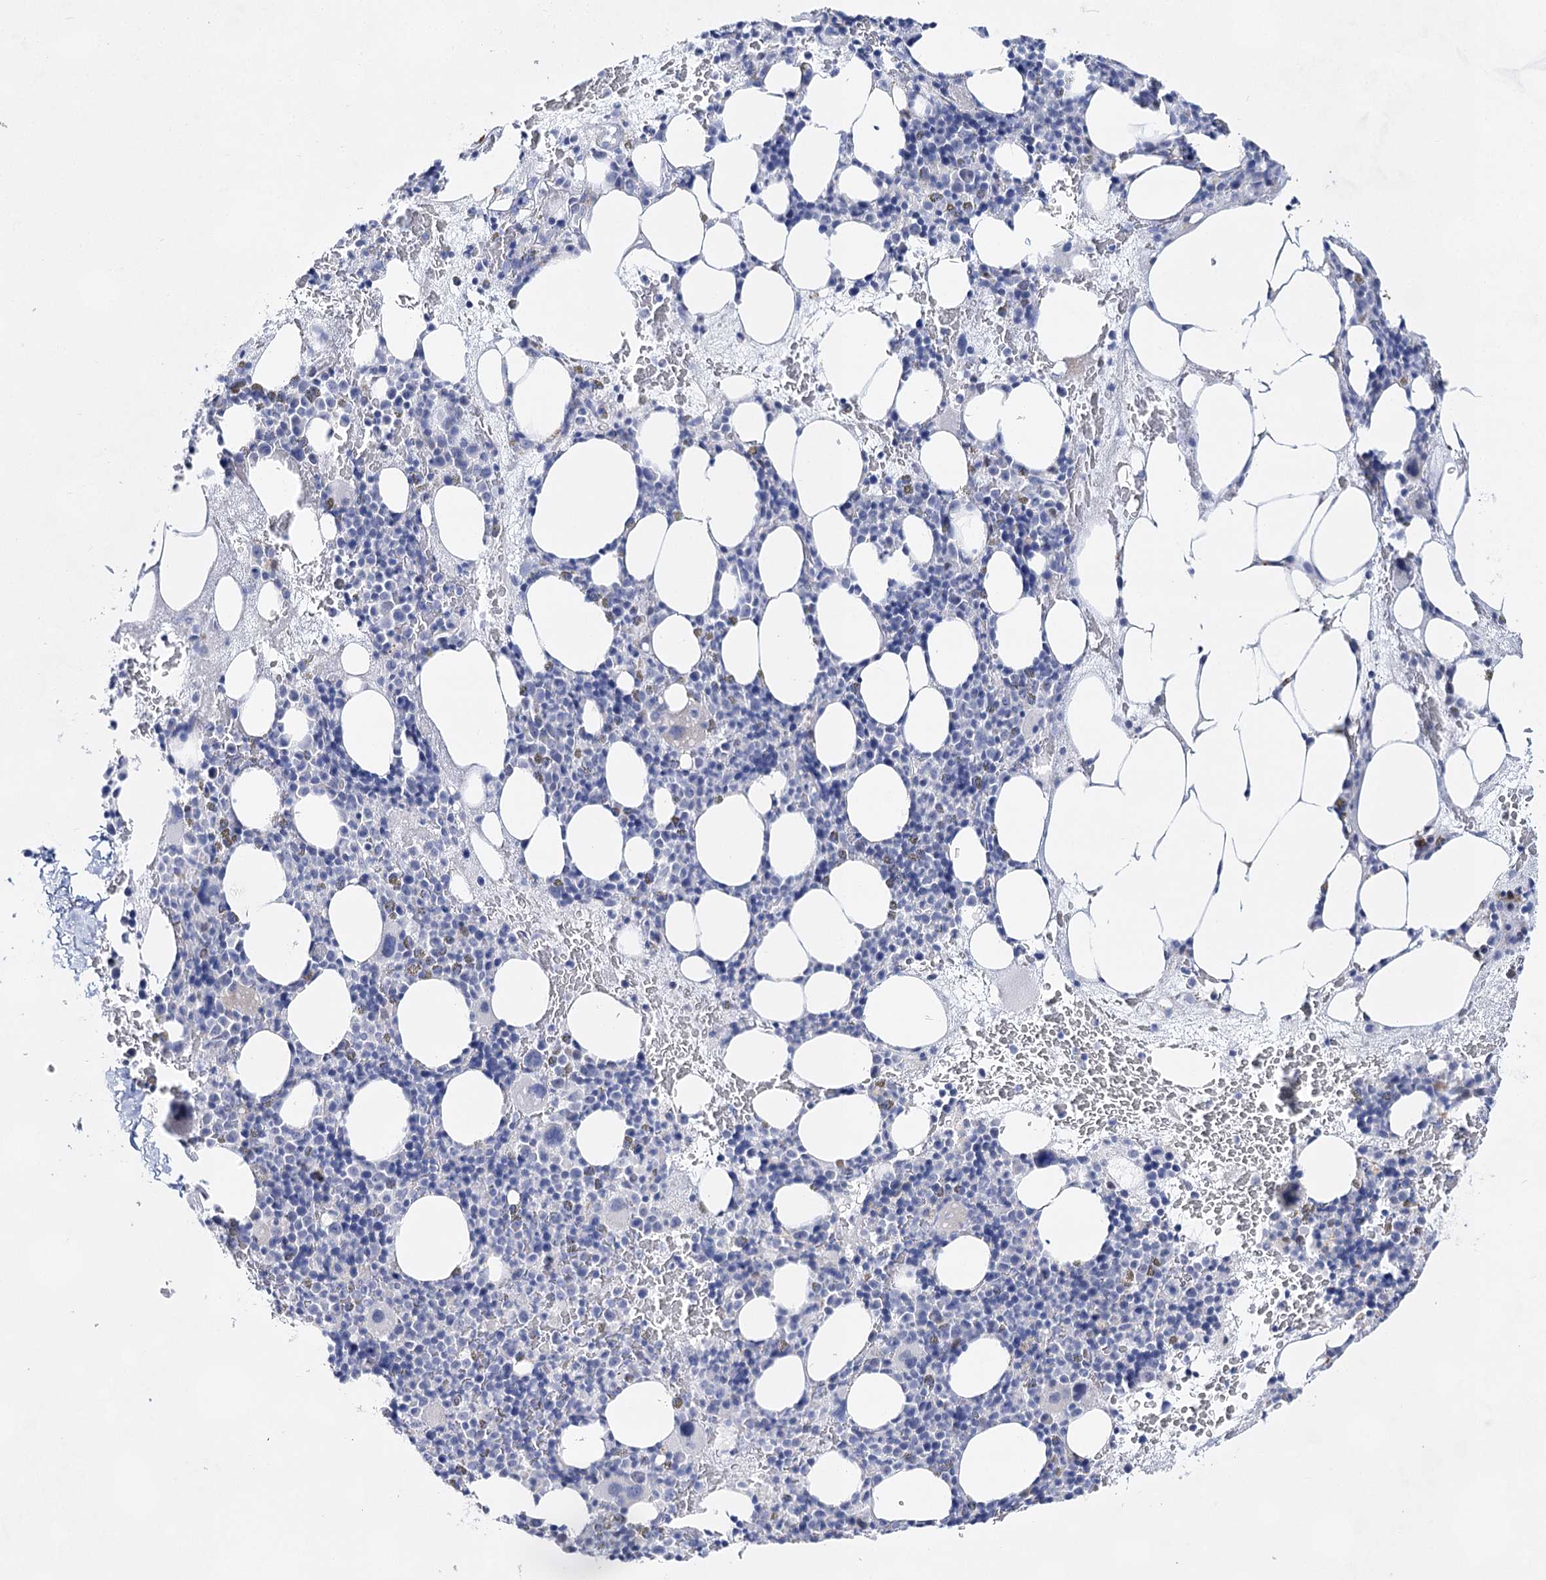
{"staining": {"intensity": "weak", "quantity": "<25%", "location": "cytoplasmic/membranous"}, "tissue": "bone marrow", "cell_type": "Hematopoietic cells", "image_type": "normal", "snomed": [{"axis": "morphology", "description": "Normal tissue, NOS"}, {"axis": "topography", "description": "Bone marrow"}], "caption": "Immunohistochemical staining of unremarkable human bone marrow exhibits no significant staining in hematopoietic cells.", "gene": "BPHL", "patient": {"sex": "male", "age": 89}}